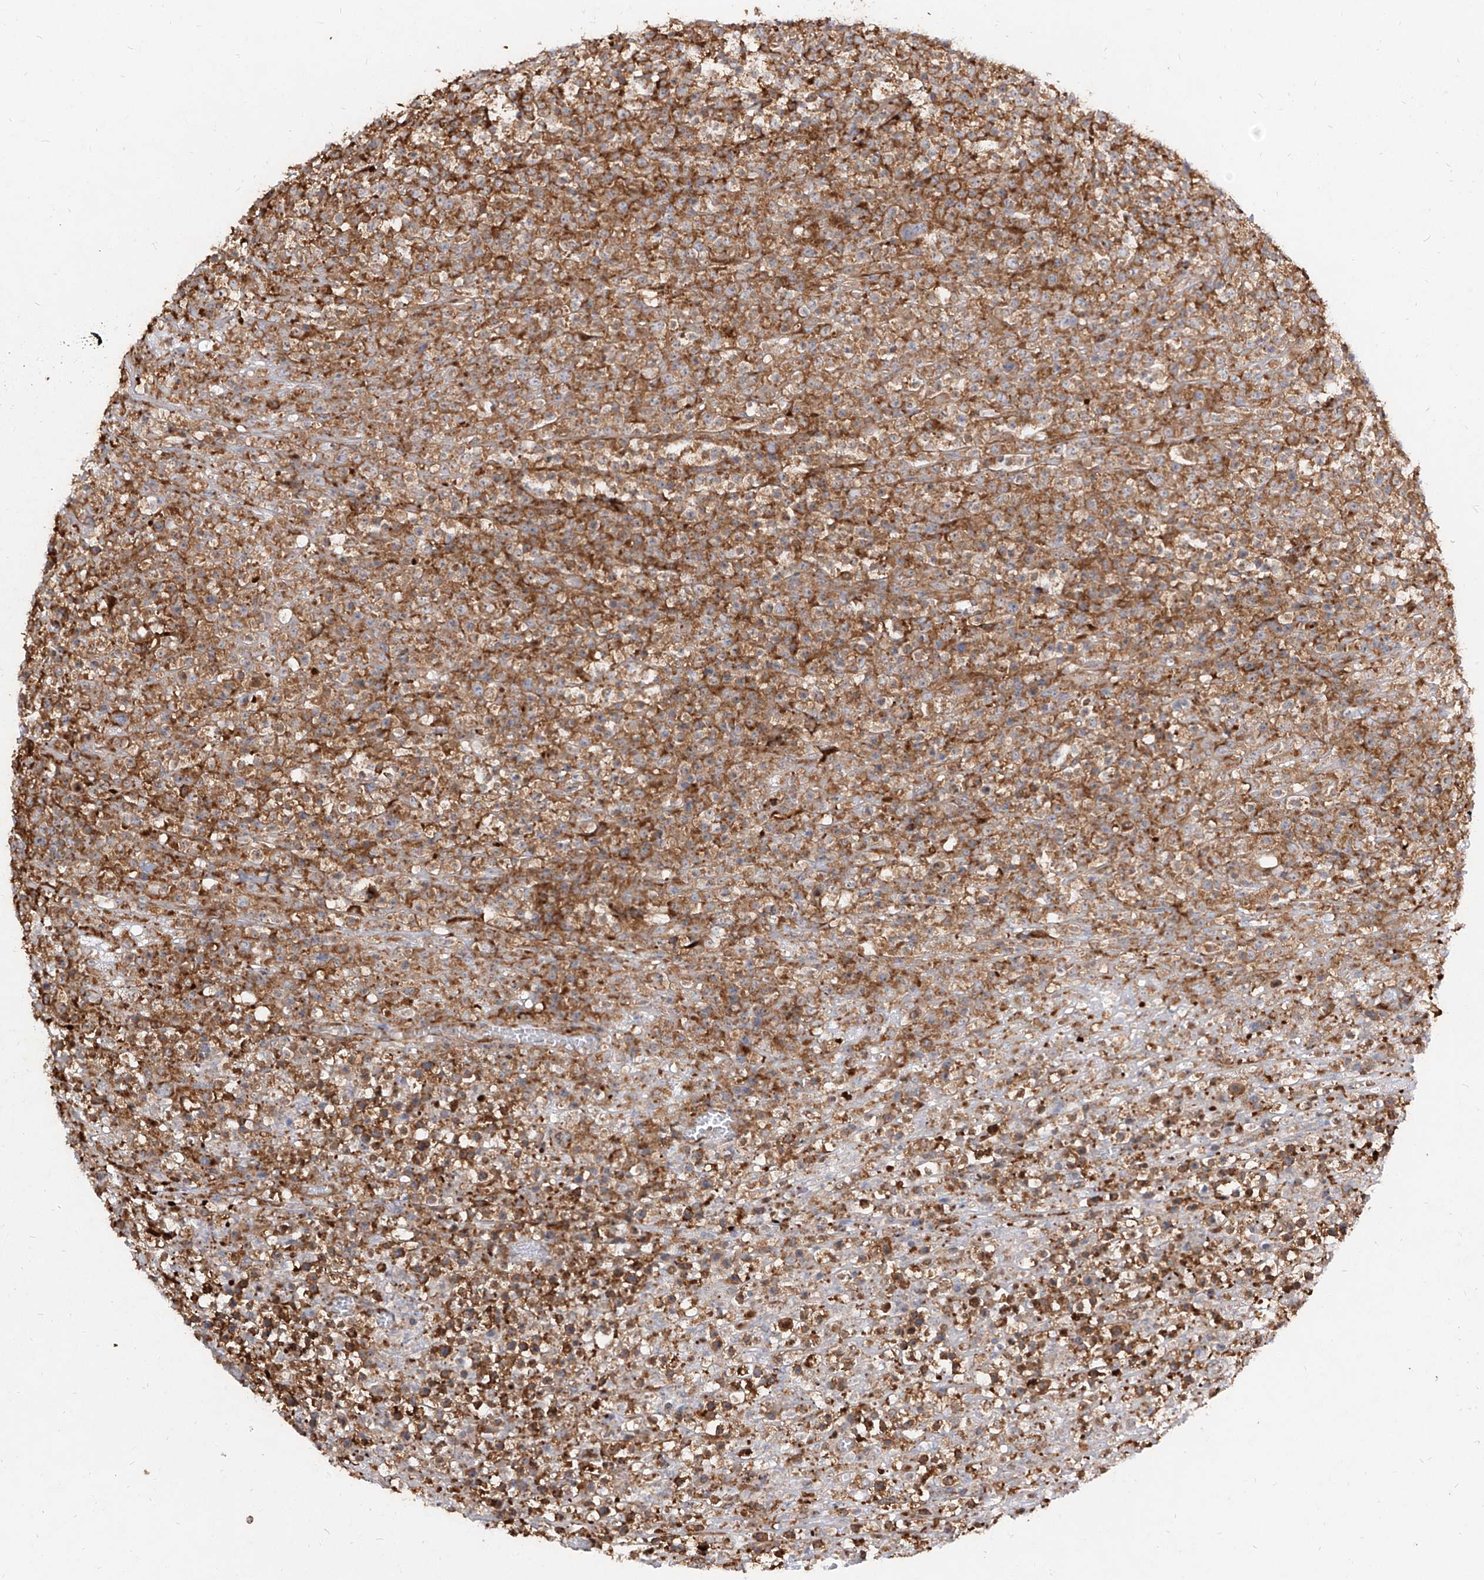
{"staining": {"intensity": "moderate", "quantity": ">75%", "location": "cytoplasmic/membranous"}, "tissue": "lymphoma", "cell_type": "Tumor cells", "image_type": "cancer", "snomed": [{"axis": "morphology", "description": "Malignant lymphoma, non-Hodgkin's type, High grade"}, {"axis": "topography", "description": "Colon"}], "caption": "Approximately >75% of tumor cells in high-grade malignant lymphoma, non-Hodgkin's type show moderate cytoplasmic/membranous protein expression as visualized by brown immunohistochemical staining.", "gene": "RPS25", "patient": {"sex": "female", "age": 53}}